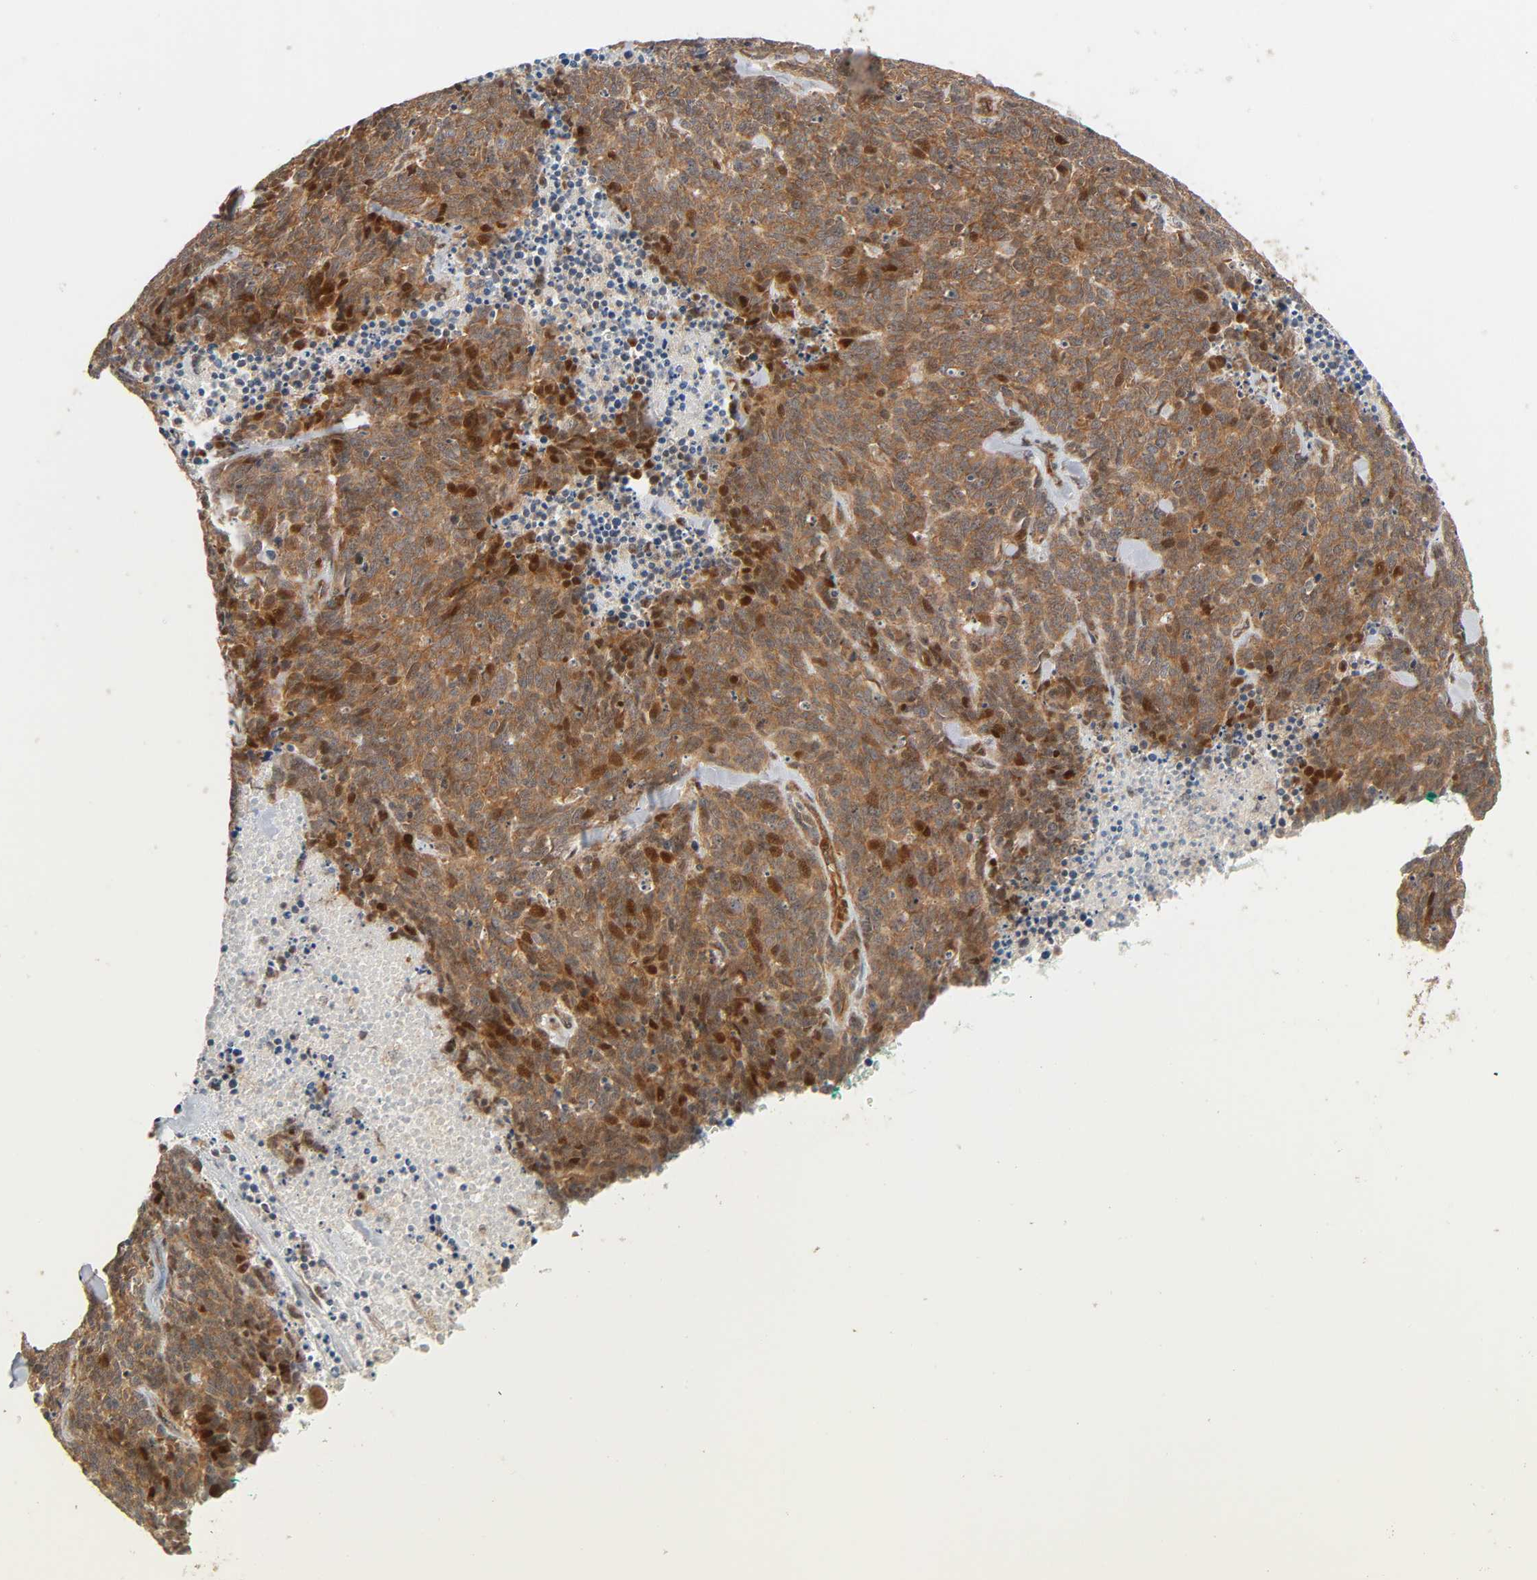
{"staining": {"intensity": "moderate", "quantity": ">75%", "location": "cytoplasmic/membranous,nuclear"}, "tissue": "lung cancer", "cell_type": "Tumor cells", "image_type": "cancer", "snomed": [{"axis": "morphology", "description": "Neoplasm, malignant, NOS"}, {"axis": "topography", "description": "Lung"}], "caption": "IHC staining of lung malignant neoplasm, which reveals medium levels of moderate cytoplasmic/membranous and nuclear staining in about >75% of tumor cells indicating moderate cytoplasmic/membranous and nuclear protein expression. The staining was performed using DAB (3,3'-diaminobenzidine) (brown) for protein detection and nuclei were counterstained in hematoxylin (blue).", "gene": "NEMF", "patient": {"sex": "female", "age": 58}}